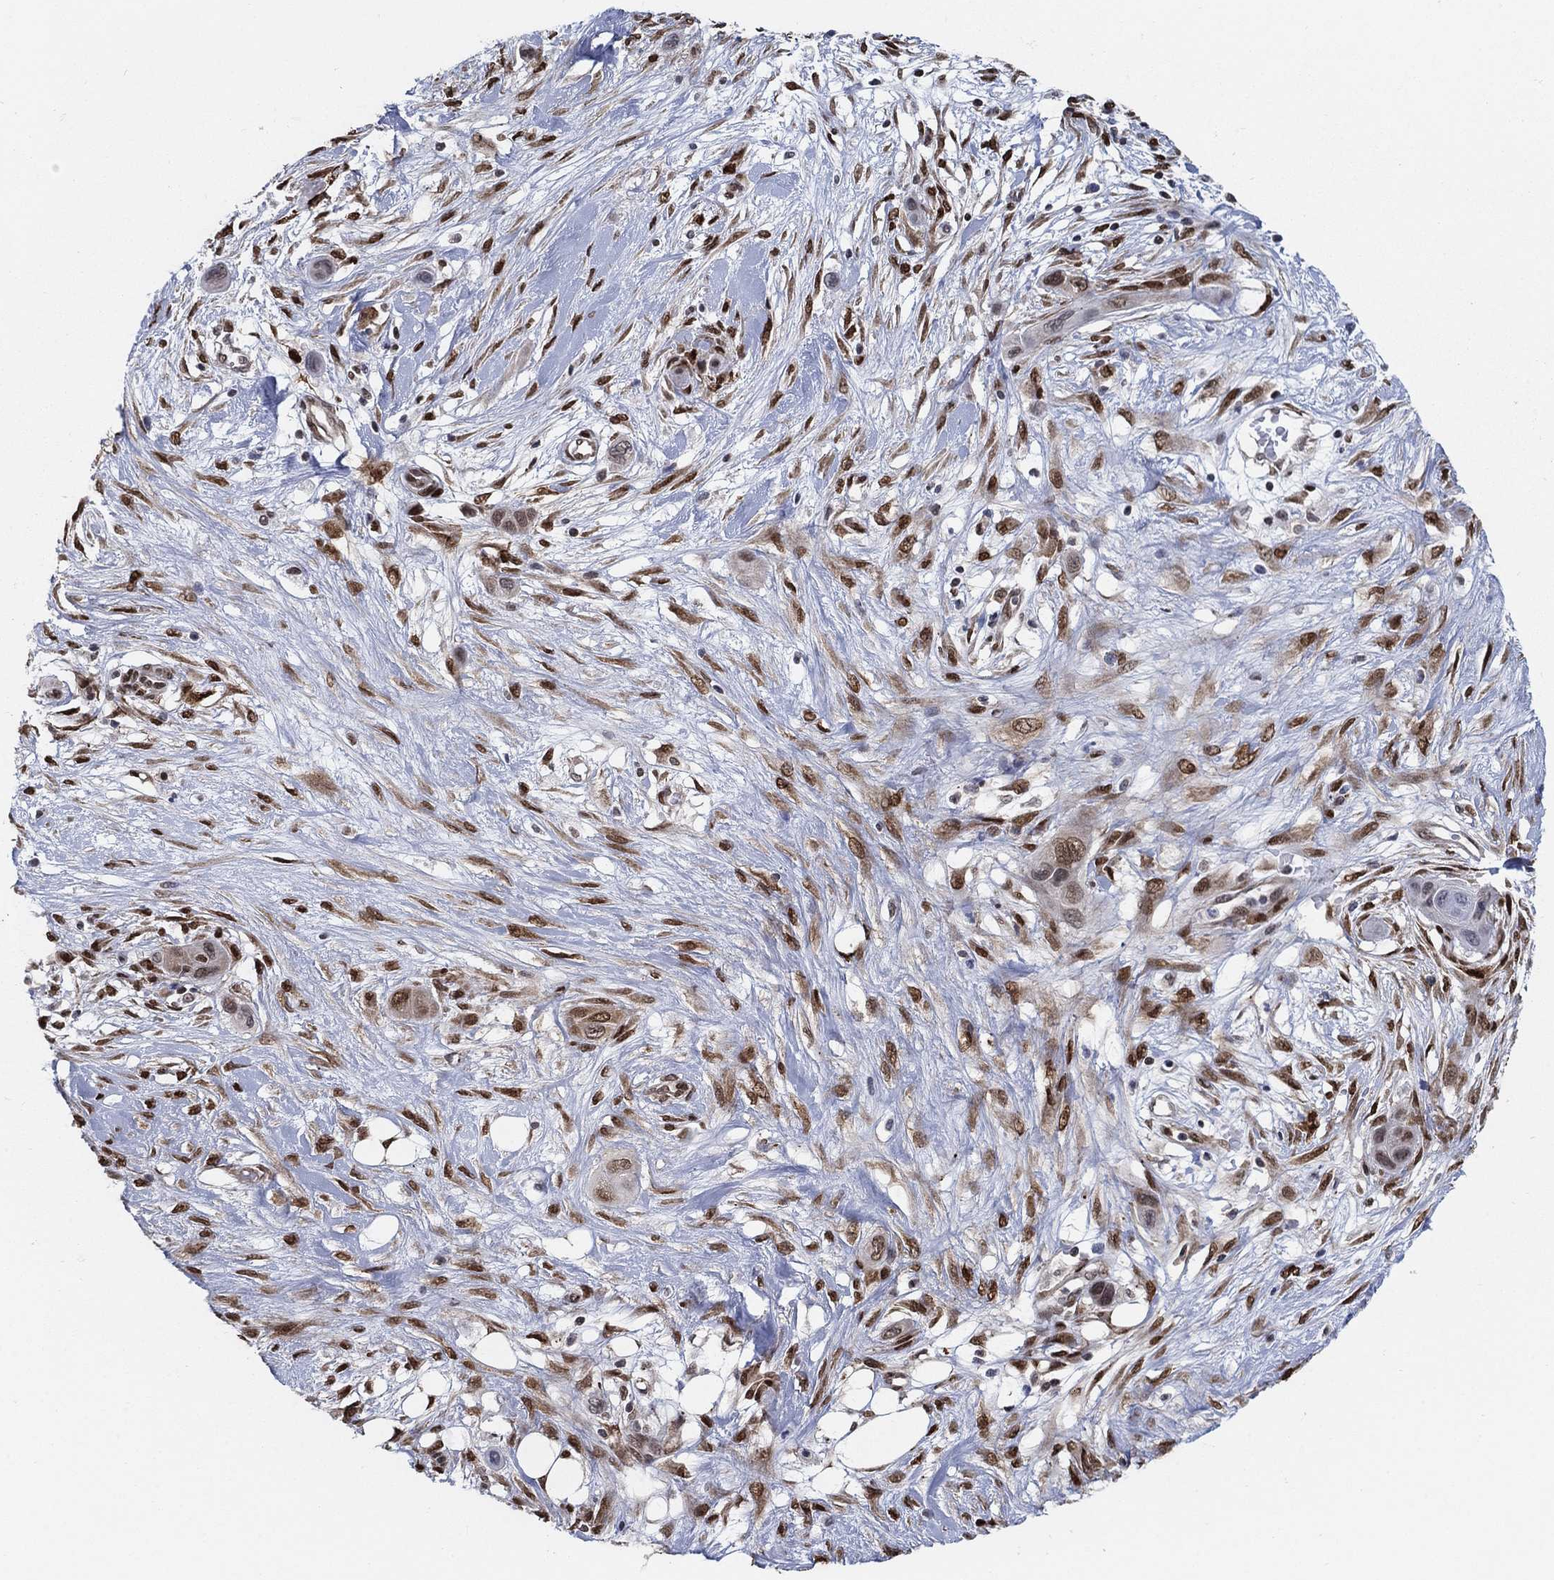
{"staining": {"intensity": "strong", "quantity": ">75%", "location": "nuclear"}, "tissue": "skin cancer", "cell_type": "Tumor cells", "image_type": "cancer", "snomed": [{"axis": "morphology", "description": "Squamous cell carcinoma, NOS"}, {"axis": "topography", "description": "Skin"}], "caption": "Protein staining displays strong nuclear positivity in approximately >75% of tumor cells in skin cancer (squamous cell carcinoma).", "gene": "CENPE", "patient": {"sex": "male", "age": 79}}